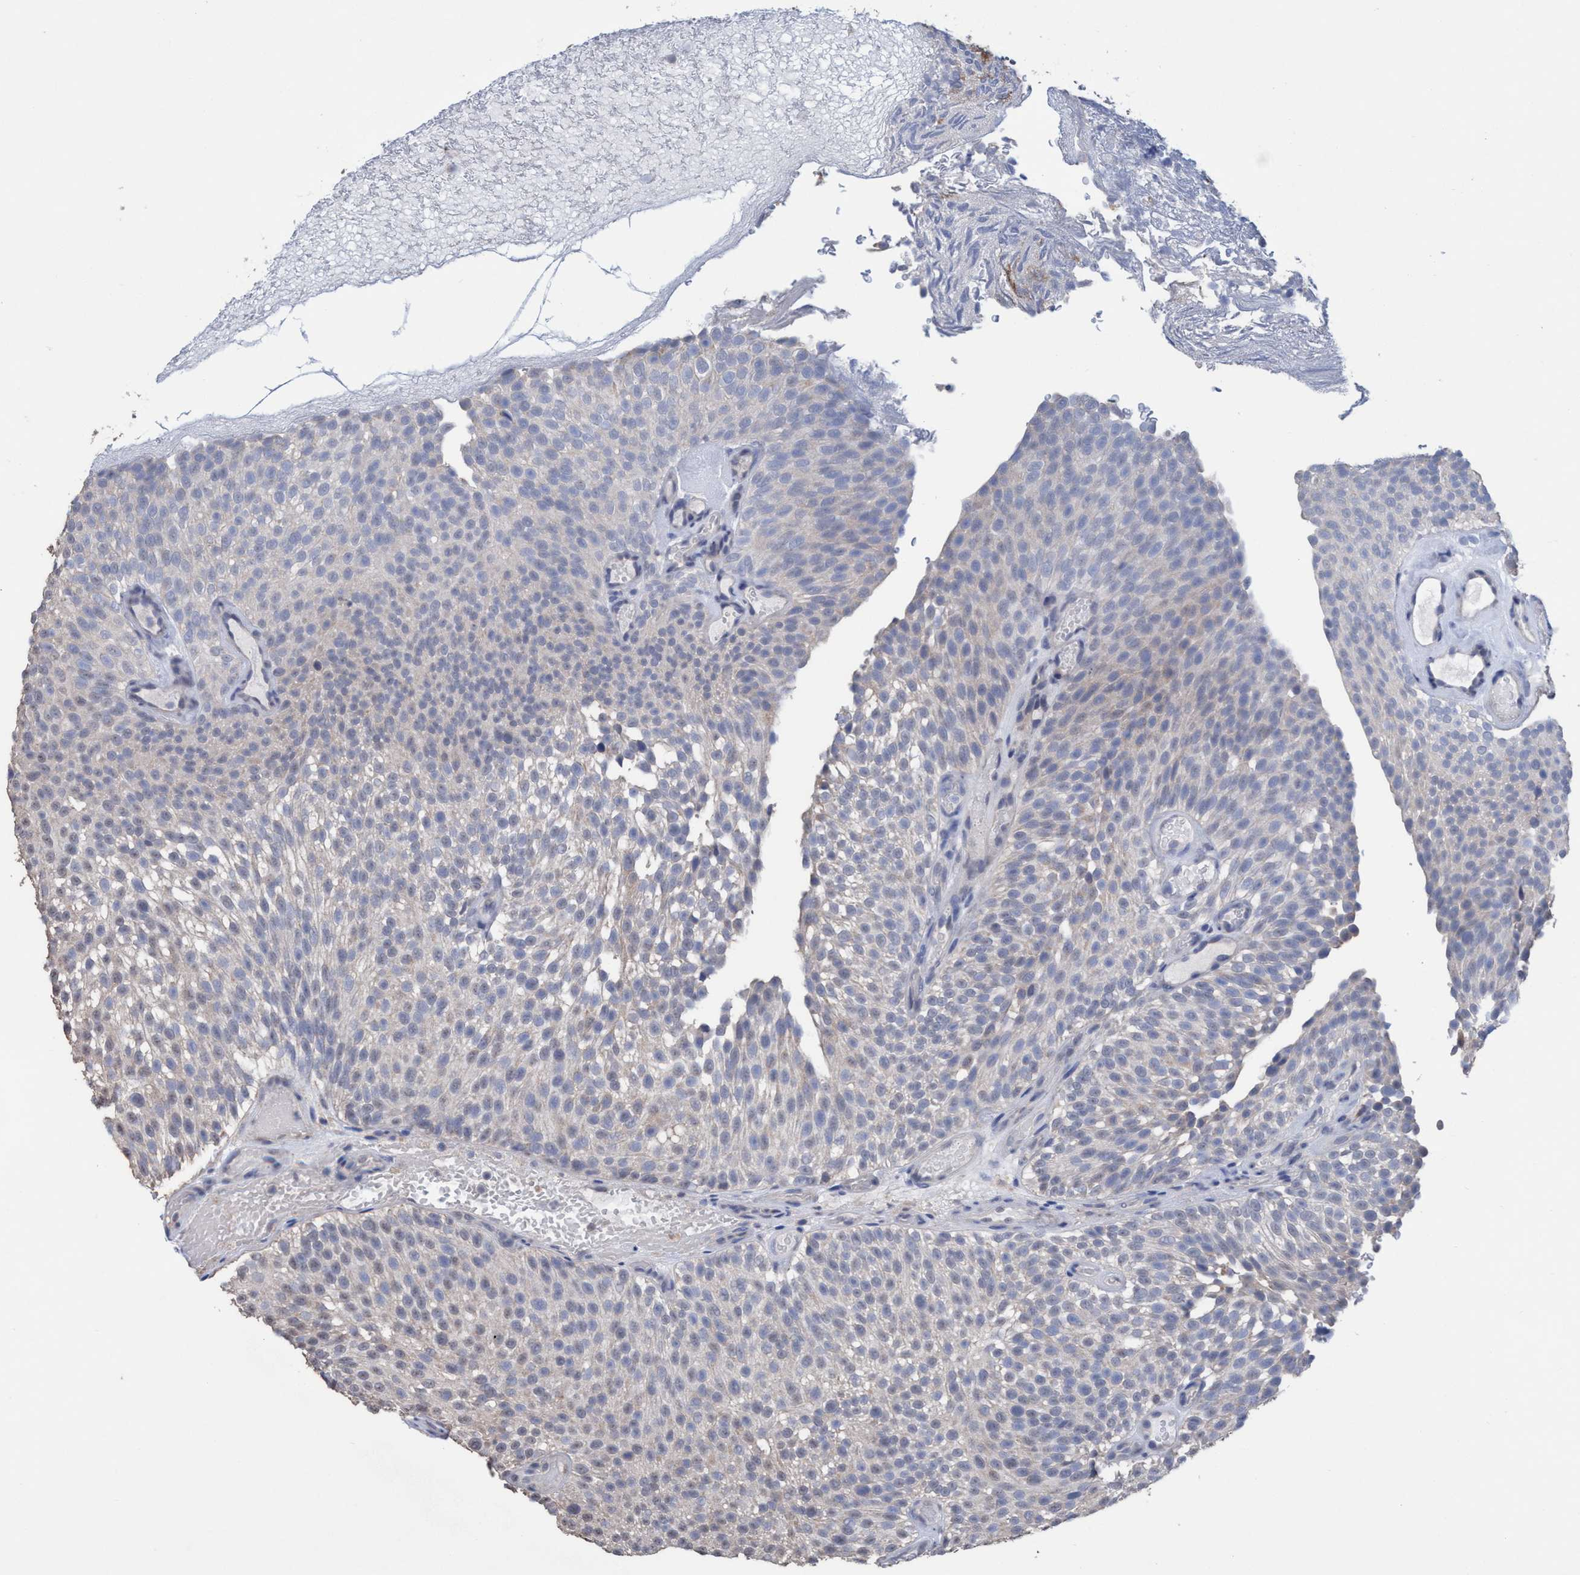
{"staining": {"intensity": "negative", "quantity": "none", "location": "none"}, "tissue": "urothelial cancer", "cell_type": "Tumor cells", "image_type": "cancer", "snomed": [{"axis": "morphology", "description": "Urothelial carcinoma, Low grade"}, {"axis": "topography", "description": "Urinary bladder"}], "caption": "IHC histopathology image of urothelial cancer stained for a protein (brown), which shows no expression in tumor cells.", "gene": "GLOD4", "patient": {"sex": "male", "age": 78}}